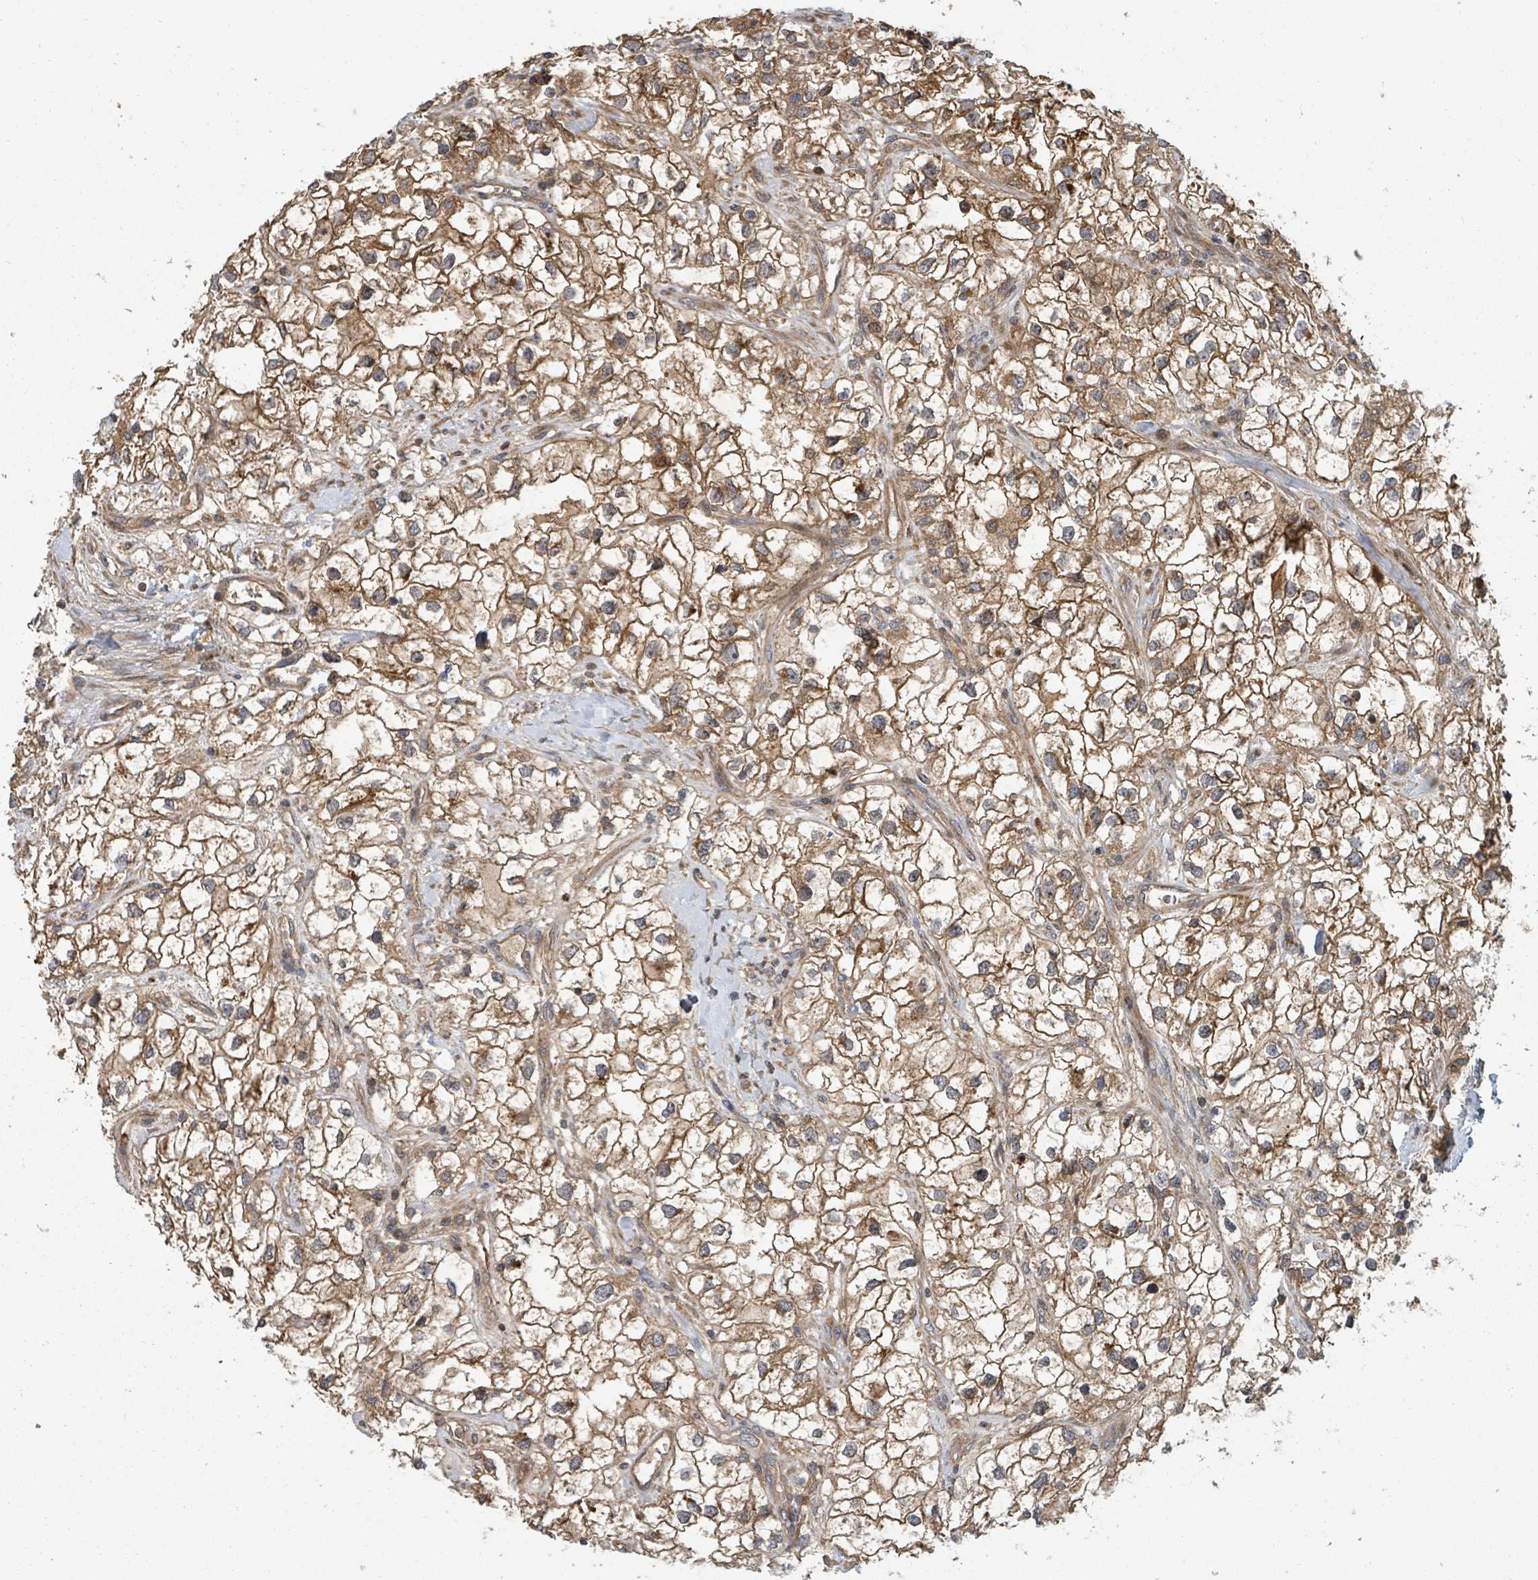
{"staining": {"intensity": "moderate", "quantity": ">75%", "location": "cytoplasmic/membranous"}, "tissue": "renal cancer", "cell_type": "Tumor cells", "image_type": "cancer", "snomed": [{"axis": "morphology", "description": "Adenocarcinoma, NOS"}, {"axis": "topography", "description": "Kidney"}], "caption": "Immunohistochemical staining of human renal cancer reveals medium levels of moderate cytoplasmic/membranous expression in about >75% of tumor cells. (DAB (3,3'-diaminobenzidine) IHC with brightfield microscopy, high magnification).", "gene": "DPM1", "patient": {"sex": "male", "age": 59}}